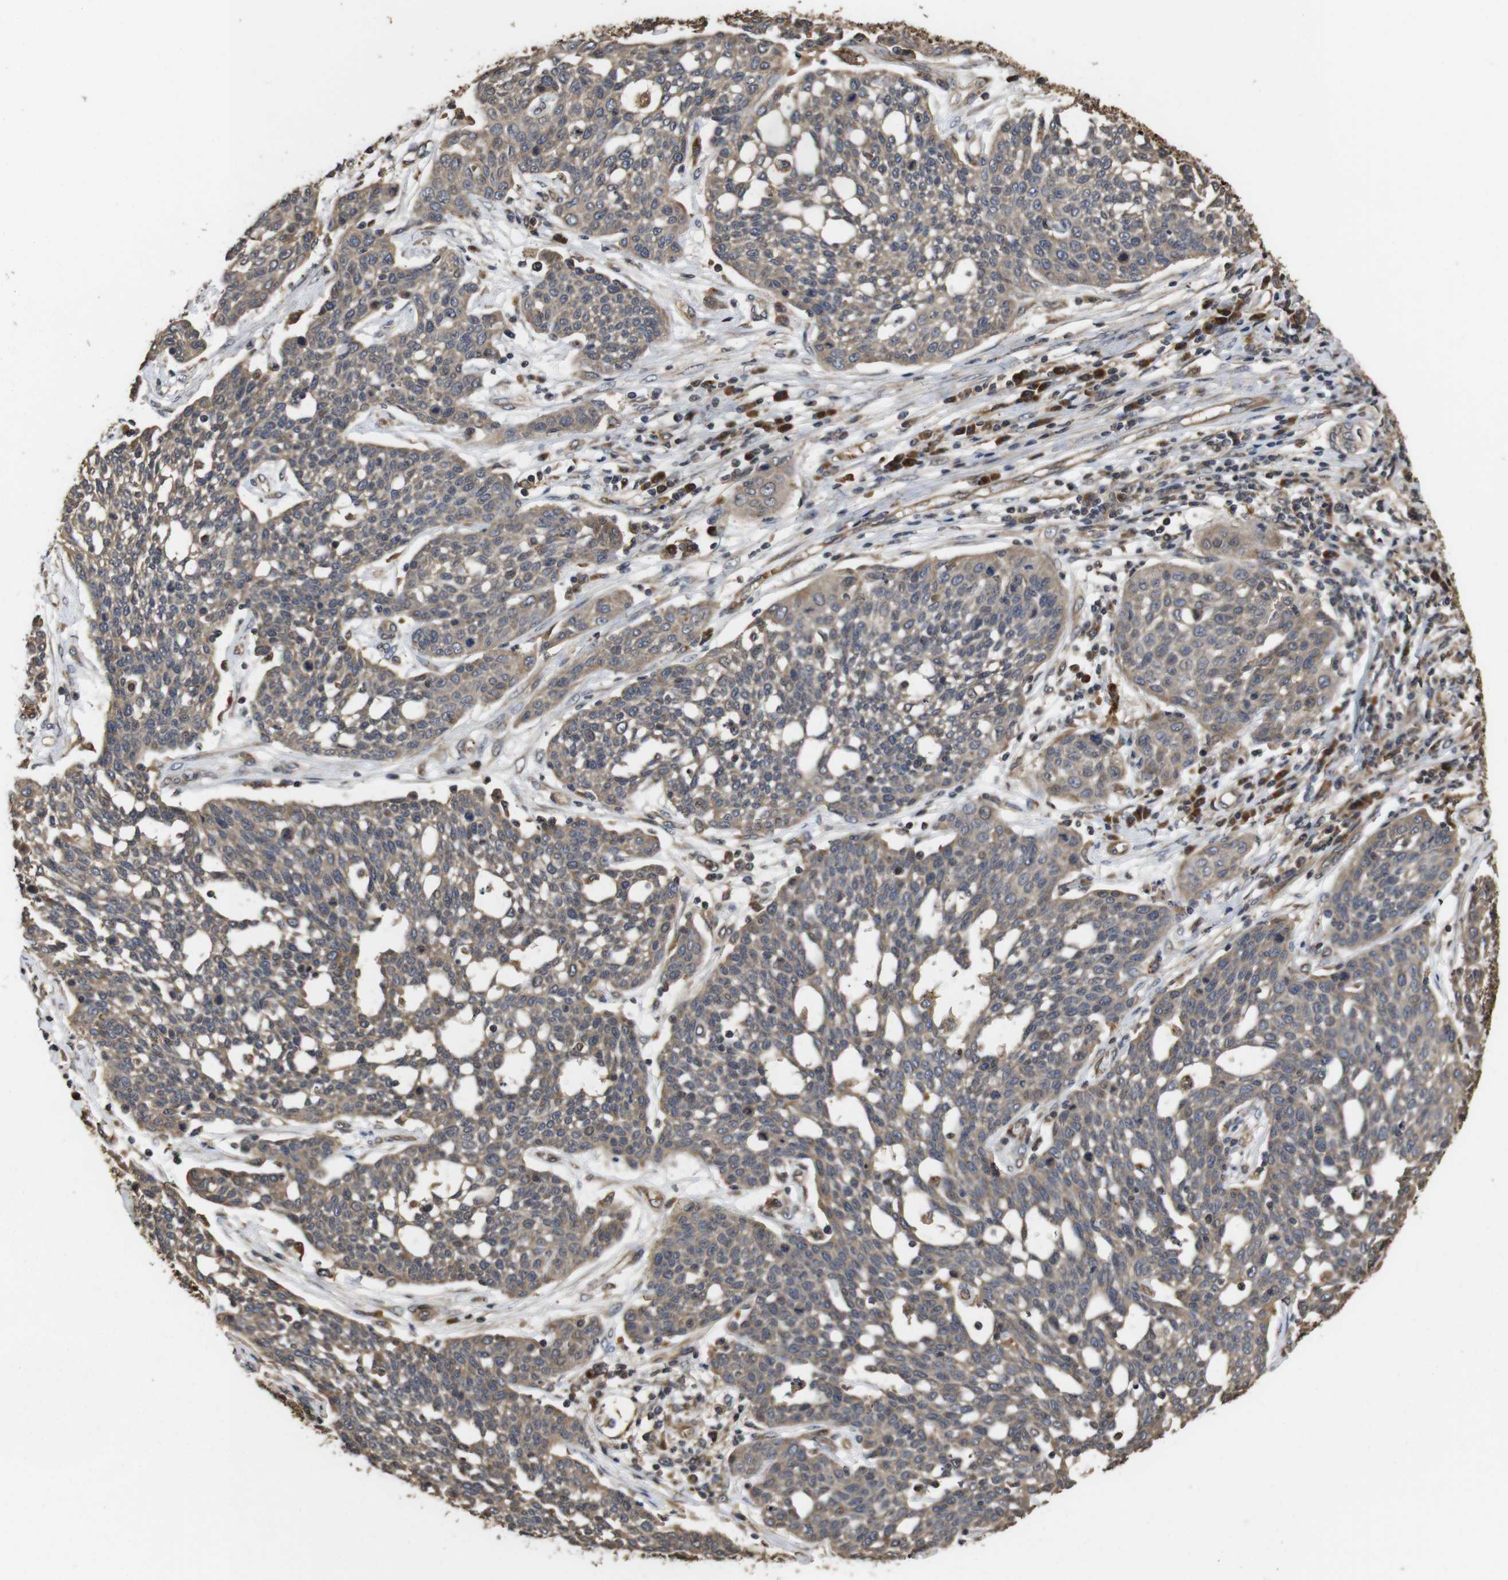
{"staining": {"intensity": "moderate", "quantity": ">75%", "location": "cytoplasmic/membranous"}, "tissue": "cervical cancer", "cell_type": "Tumor cells", "image_type": "cancer", "snomed": [{"axis": "morphology", "description": "Squamous cell carcinoma, NOS"}, {"axis": "topography", "description": "Cervix"}], "caption": "IHC of human cervical cancer reveals medium levels of moderate cytoplasmic/membranous expression in about >75% of tumor cells.", "gene": "PTPN14", "patient": {"sex": "female", "age": 34}}